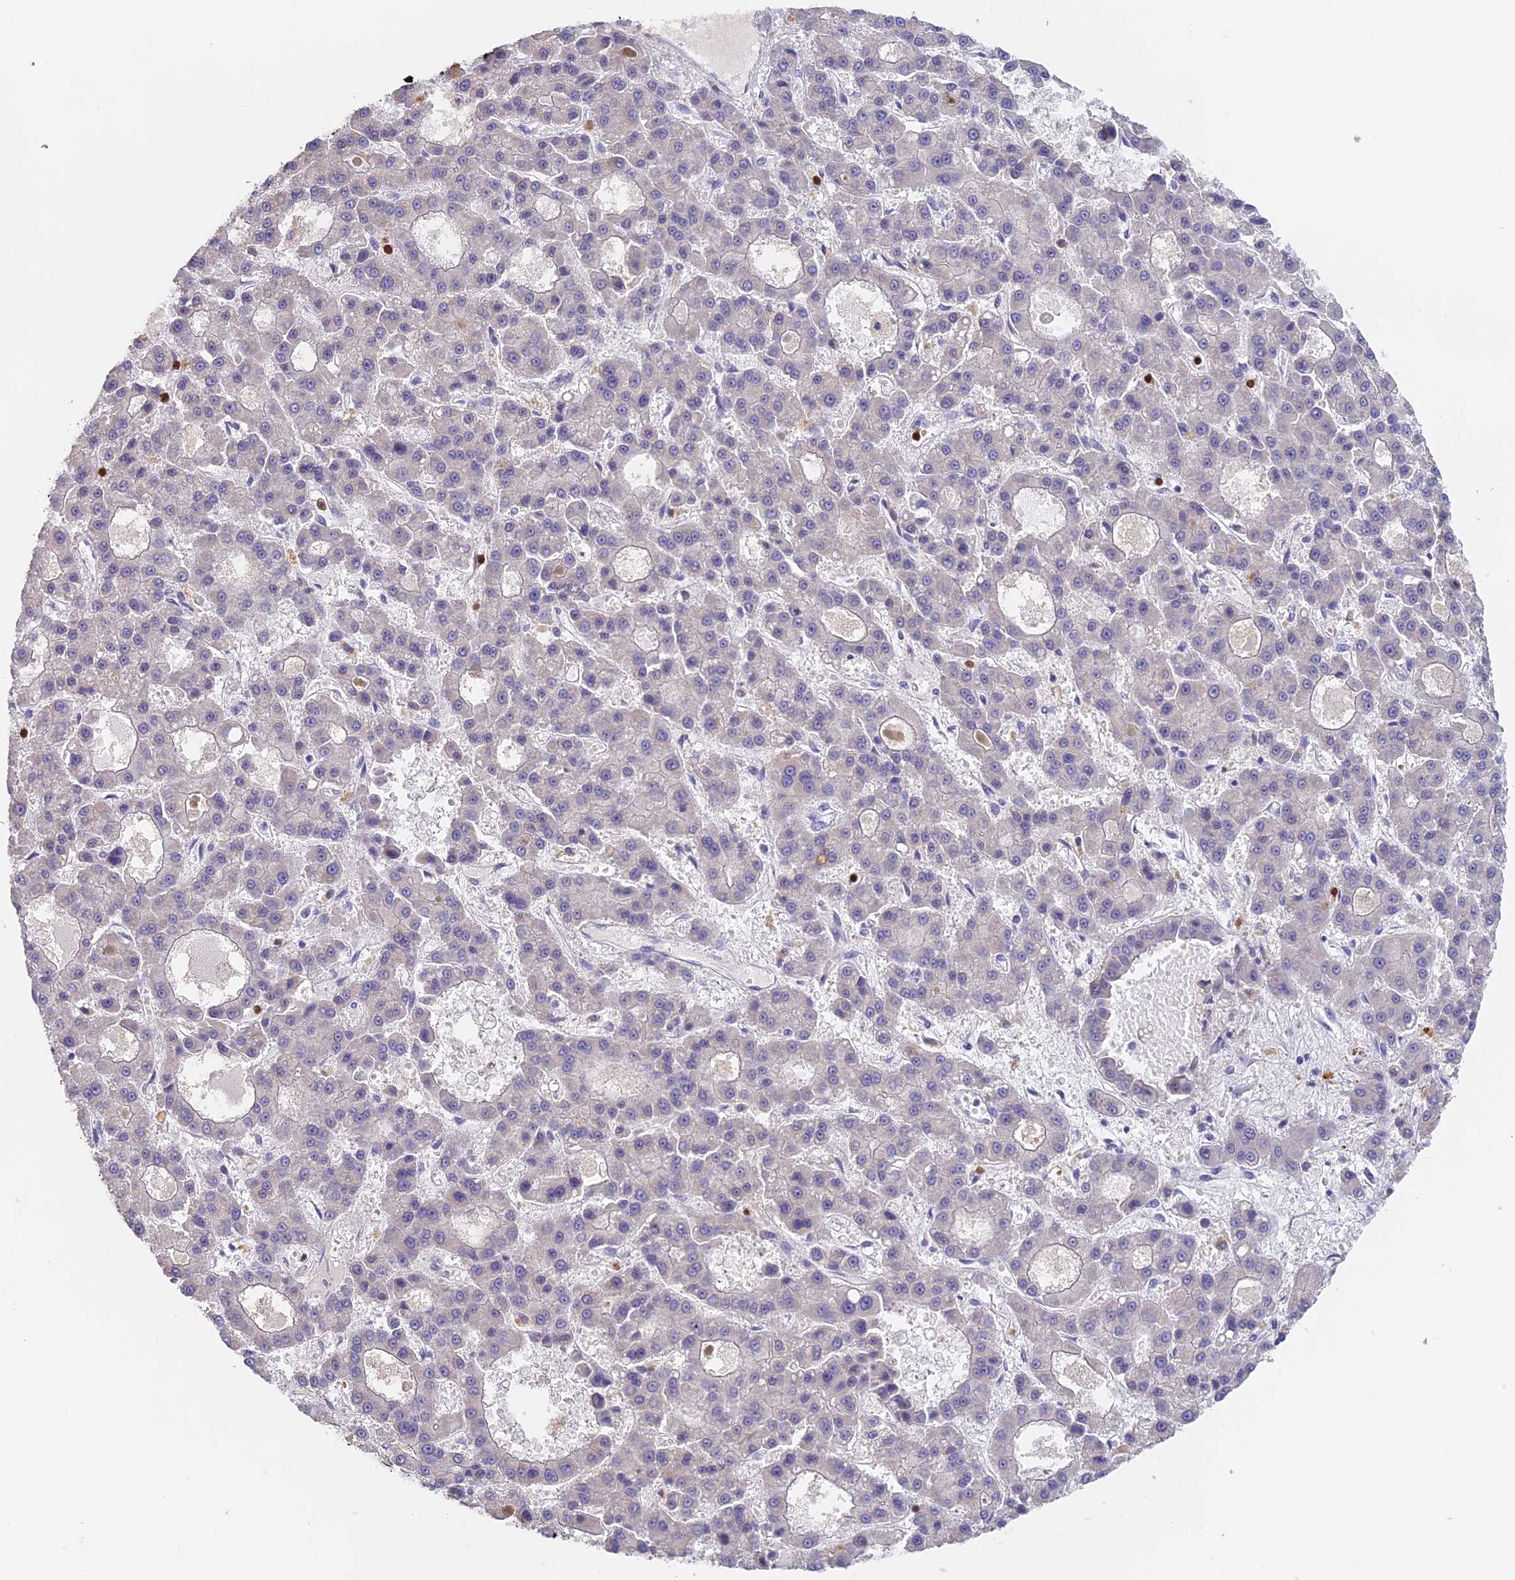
{"staining": {"intensity": "negative", "quantity": "none", "location": "none"}, "tissue": "liver cancer", "cell_type": "Tumor cells", "image_type": "cancer", "snomed": [{"axis": "morphology", "description": "Carcinoma, Hepatocellular, NOS"}, {"axis": "topography", "description": "Liver"}], "caption": "The micrograph demonstrates no significant staining in tumor cells of liver cancer (hepatocellular carcinoma). (Immunohistochemistry, brightfield microscopy, high magnification).", "gene": "NCF4", "patient": {"sex": "male", "age": 70}}